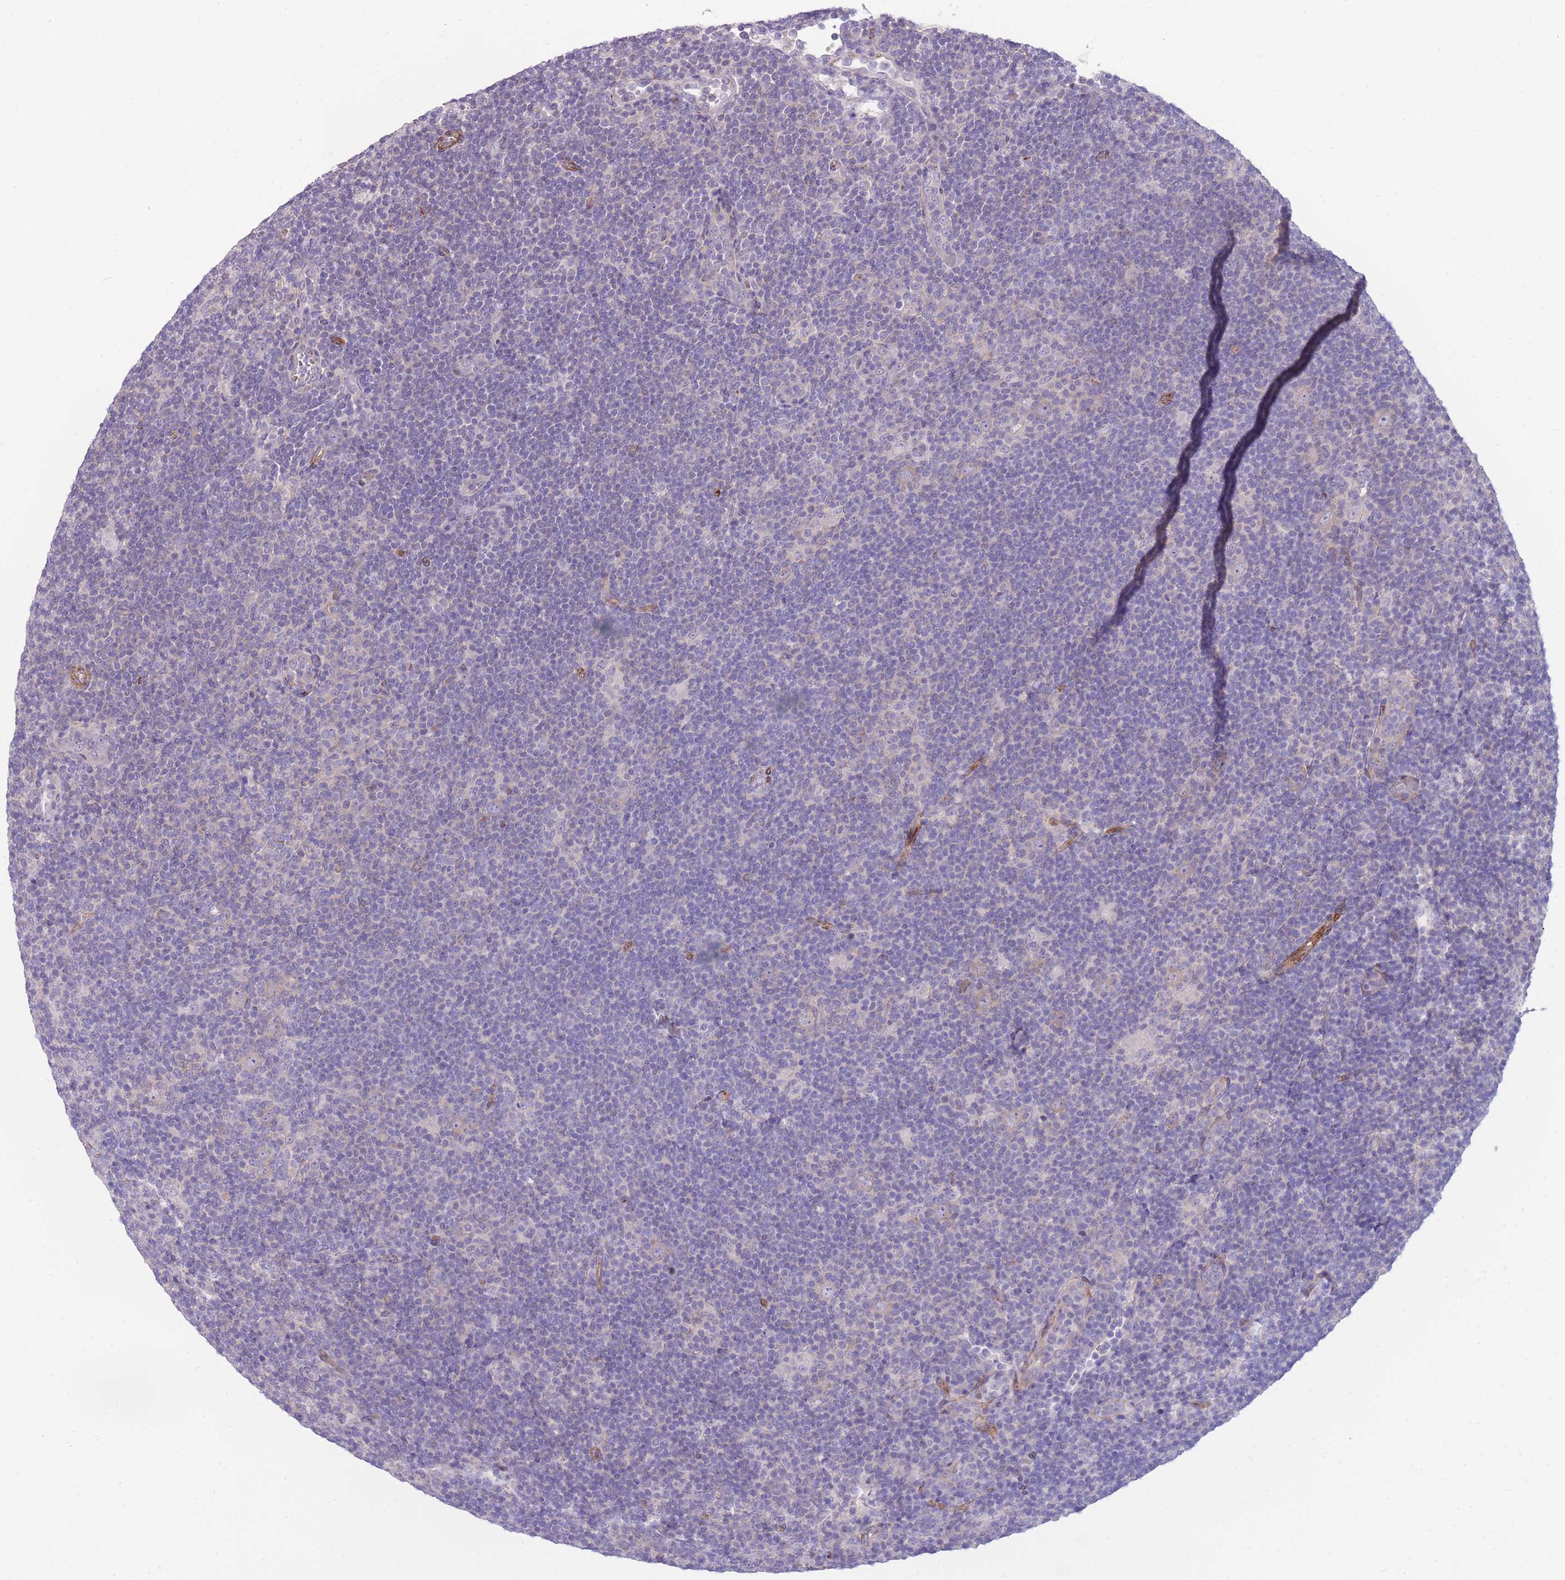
{"staining": {"intensity": "weak", "quantity": "25%-75%", "location": "cytoplasmic/membranous"}, "tissue": "lymphoma", "cell_type": "Tumor cells", "image_type": "cancer", "snomed": [{"axis": "morphology", "description": "Hodgkin's disease, NOS"}, {"axis": "topography", "description": "Lymph node"}], "caption": "The photomicrograph exhibits staining of Hodgkin's disease, revealing weak cytoplasmic/membranous protein expression (brown color) within tumor cells.", "gene": "RGS11", "patient": {"sex": "female", "age": 57}}